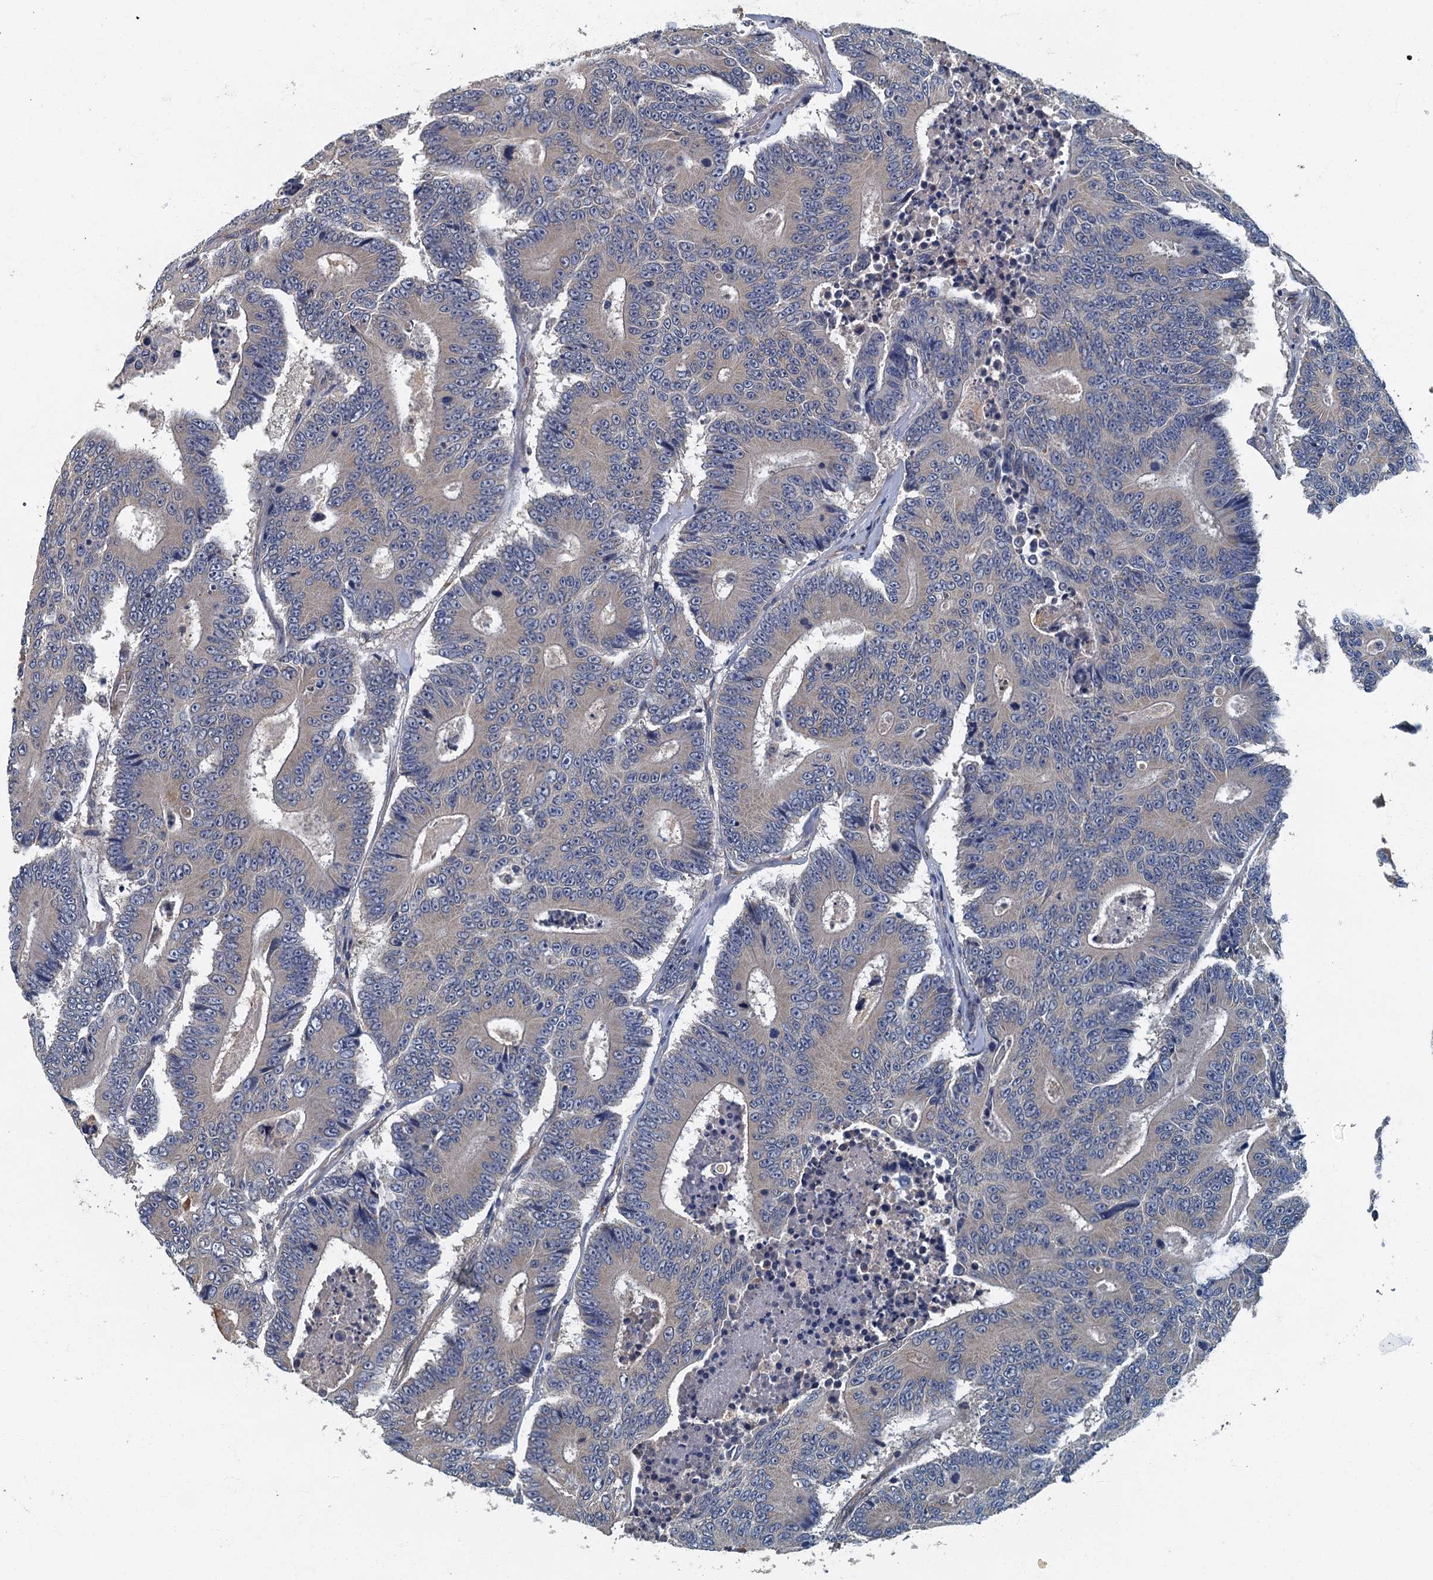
{"staining": {"intensity": "negative", "quantity": "none", "location": "none"}, "tissue": "colorectal cancer", "cell_type": "Tumor cells", "image_type": "cancer", "snomed": [{"axis": "morphology", "description": "Adenocarcinoma, NOS"}, {"axis": "topography", "description": "Colon"}], "caption": "Adenocarcinoma (colorectal) was stained to show a protein in brown. There is no significant expression in tumor cells.", "gene": "DDX49", "patient": {"sex": "male", "age": 83}}